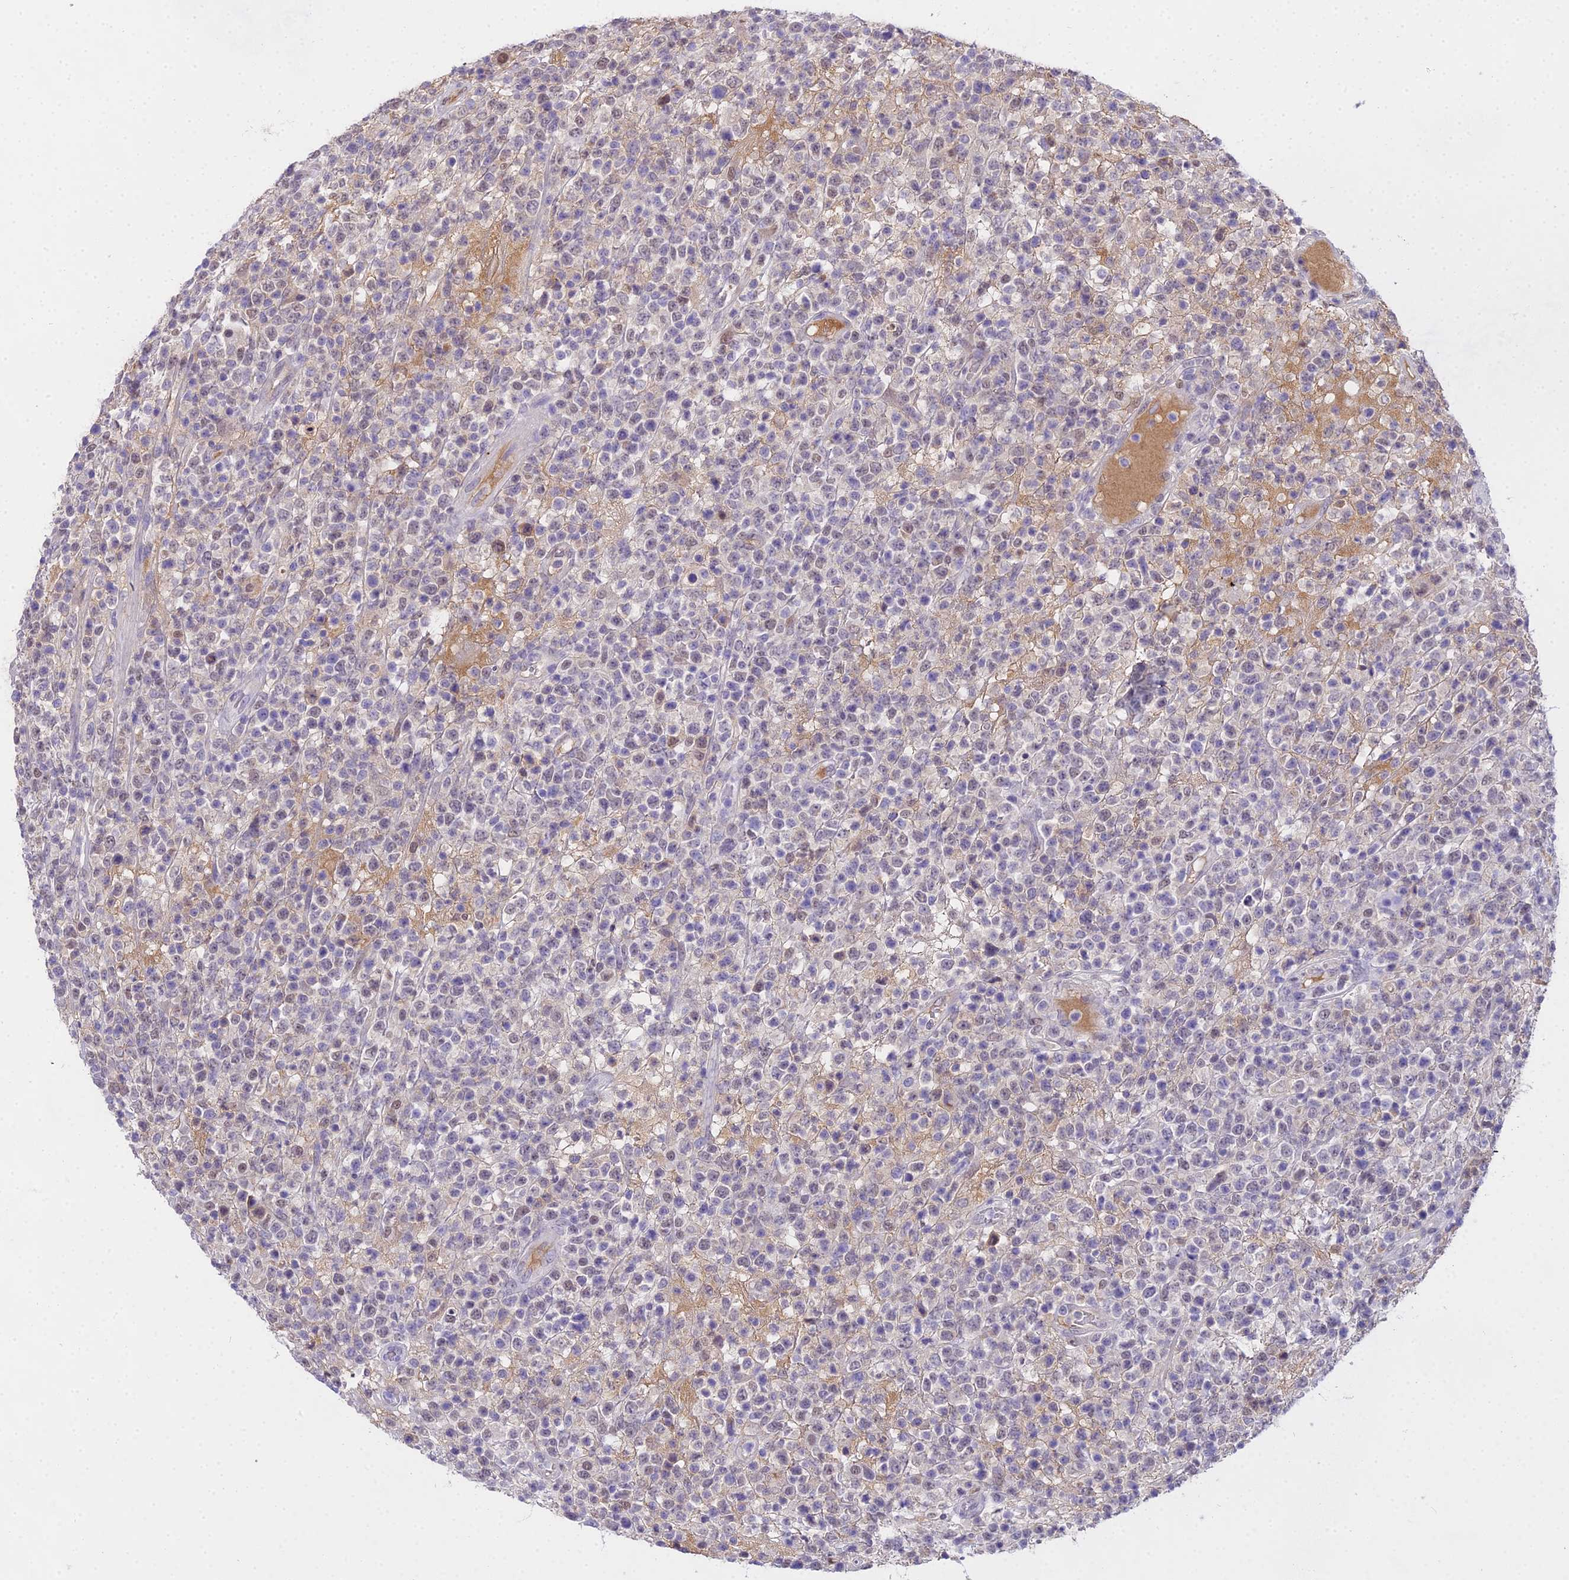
{"staining": {"intensity": "weak", "quantity": "<25%", "location": "nuclear"}, "tissue": "lymphoma", "cell_type": "Tumor cells", "image_type": "cancer", "snomed": [{"axis": "morphology", "description": "Malignant lymphoma, non-Hodgkin's type, High grade"}, {"axis": "topography", "description": "Colon"}], "caption": "Immunohistochemical staining of human lymphoma shows no significant staining in tumor cells.", "gene": "MAT2A", "patient": {"sex": "female", "age": 53}}